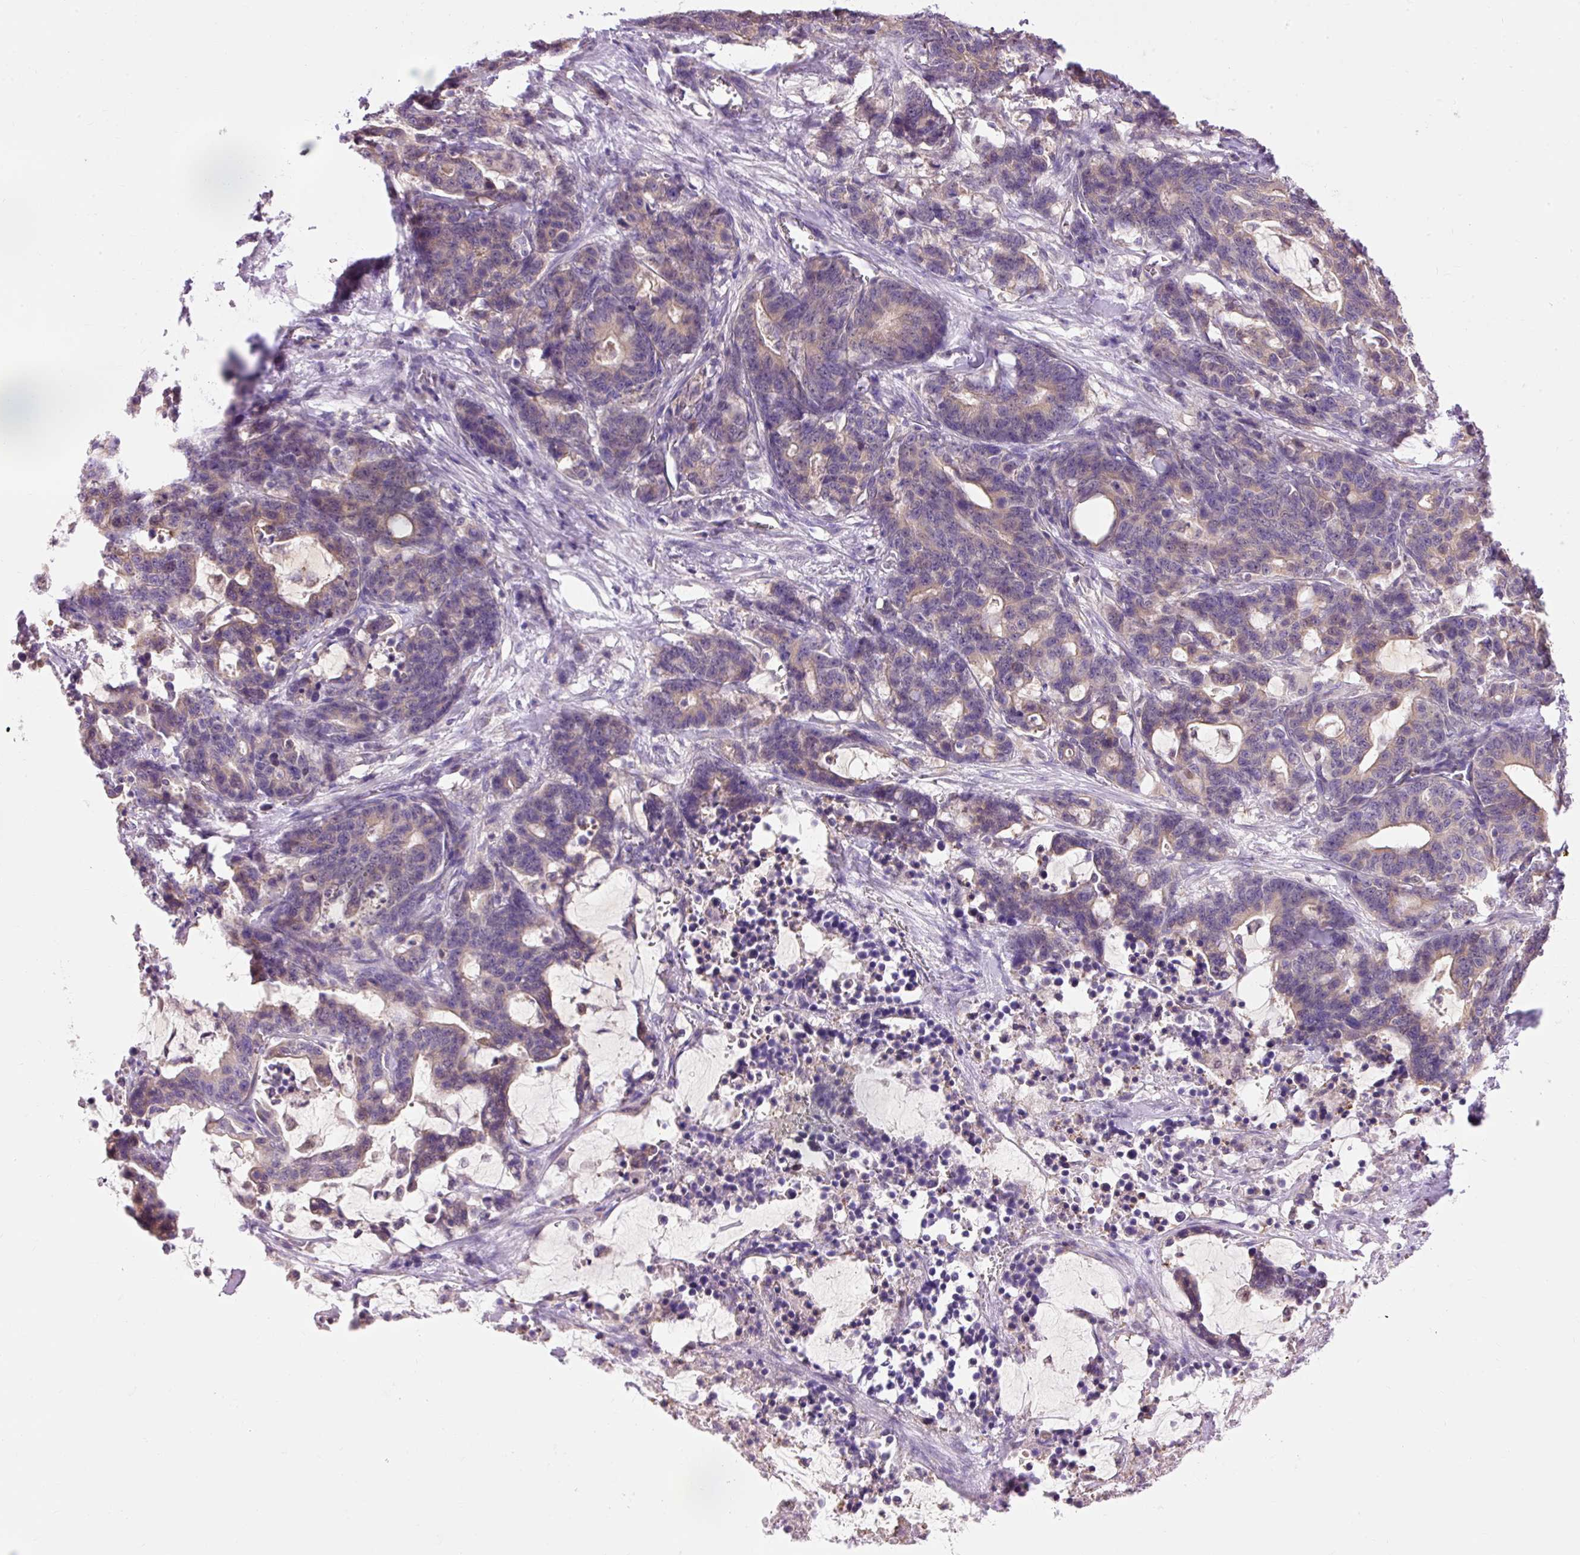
{"staining": {"intensity": "weak", "quantity": "<25%", "location": "cytoplasmic/membranous"}, "tissue": "stomach cancer", "cell_type": "Tumor cells", "image_type": "cancer", "snomed": [{"axis": "morphology", "description": "Normal tissue, NOS"}, {"axis": "morphology", "description": "Adenocarcinoma, NOS"}, {"axis": "topography", "description": "Stomach"}], "caption": "Micrograph shows no protein positivity in tumor cells of stomach cancer (adenocarcinoma) tissue.", "gene": "IMMT", "patient": {"sex": "female", "age": 64}}